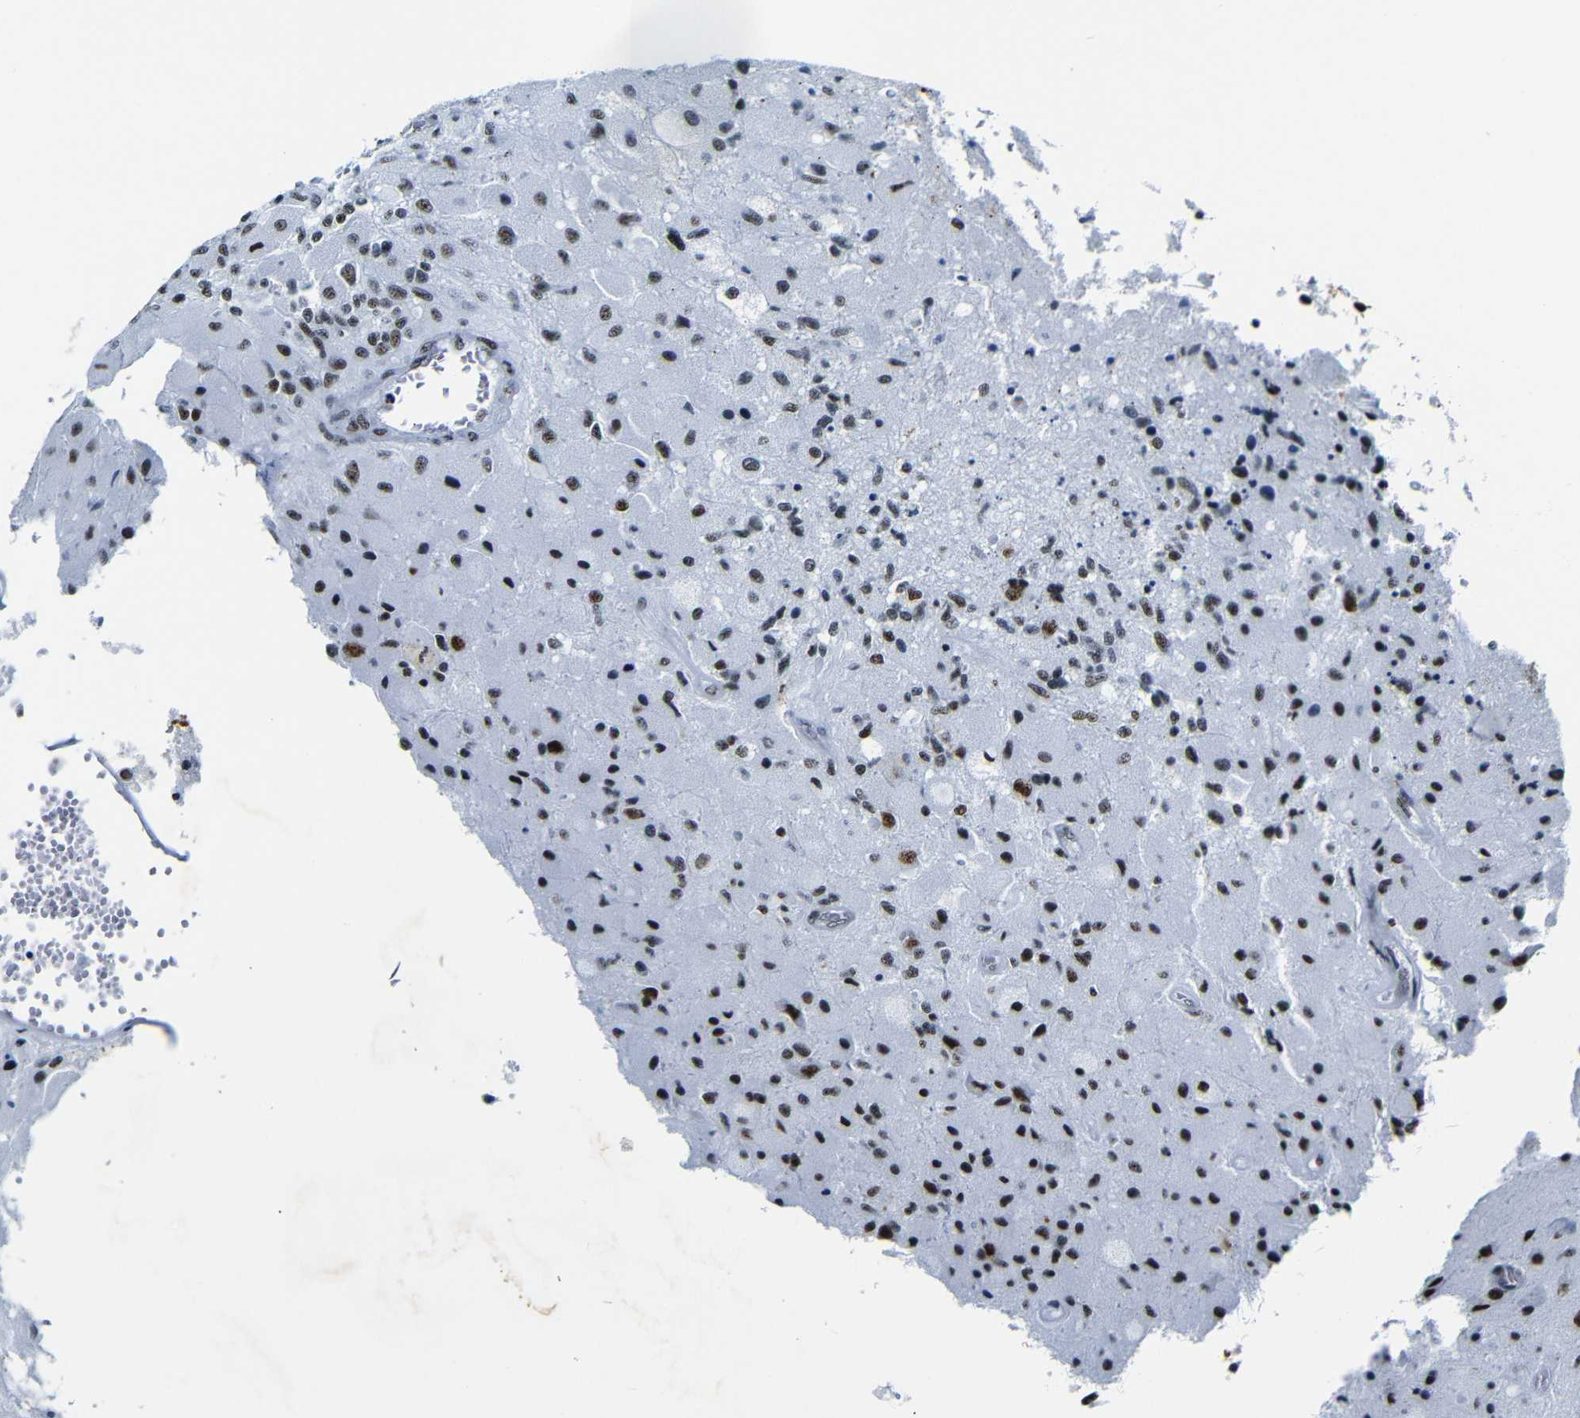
{"staining": {"intensity": "strong", "quantity": "25%-75%", "location": "nuclear"}, "tissue": "glioma", "cell_type": "Tumor cells", "image_type": "cancer", "snomed": [{"axis": "morphology", "description": "Normal tissue, NOS"}, {"axis": "morphology", "description": "Glioma, malignant, High grade"}, {"axis": "topography", "description": "Cerebral cortex"}], "caption": "Brown immunohistochemical staining in malignant glioma (high-grade) reveals strong nuclear staining in approximately 25%-75% of tumor cells. Immunohistochemistry (ihc) stains the protein in brown and the nuclei are stained blue.", "gene": "SRSF1", "patient": {"sex": "male", "age": 77}}